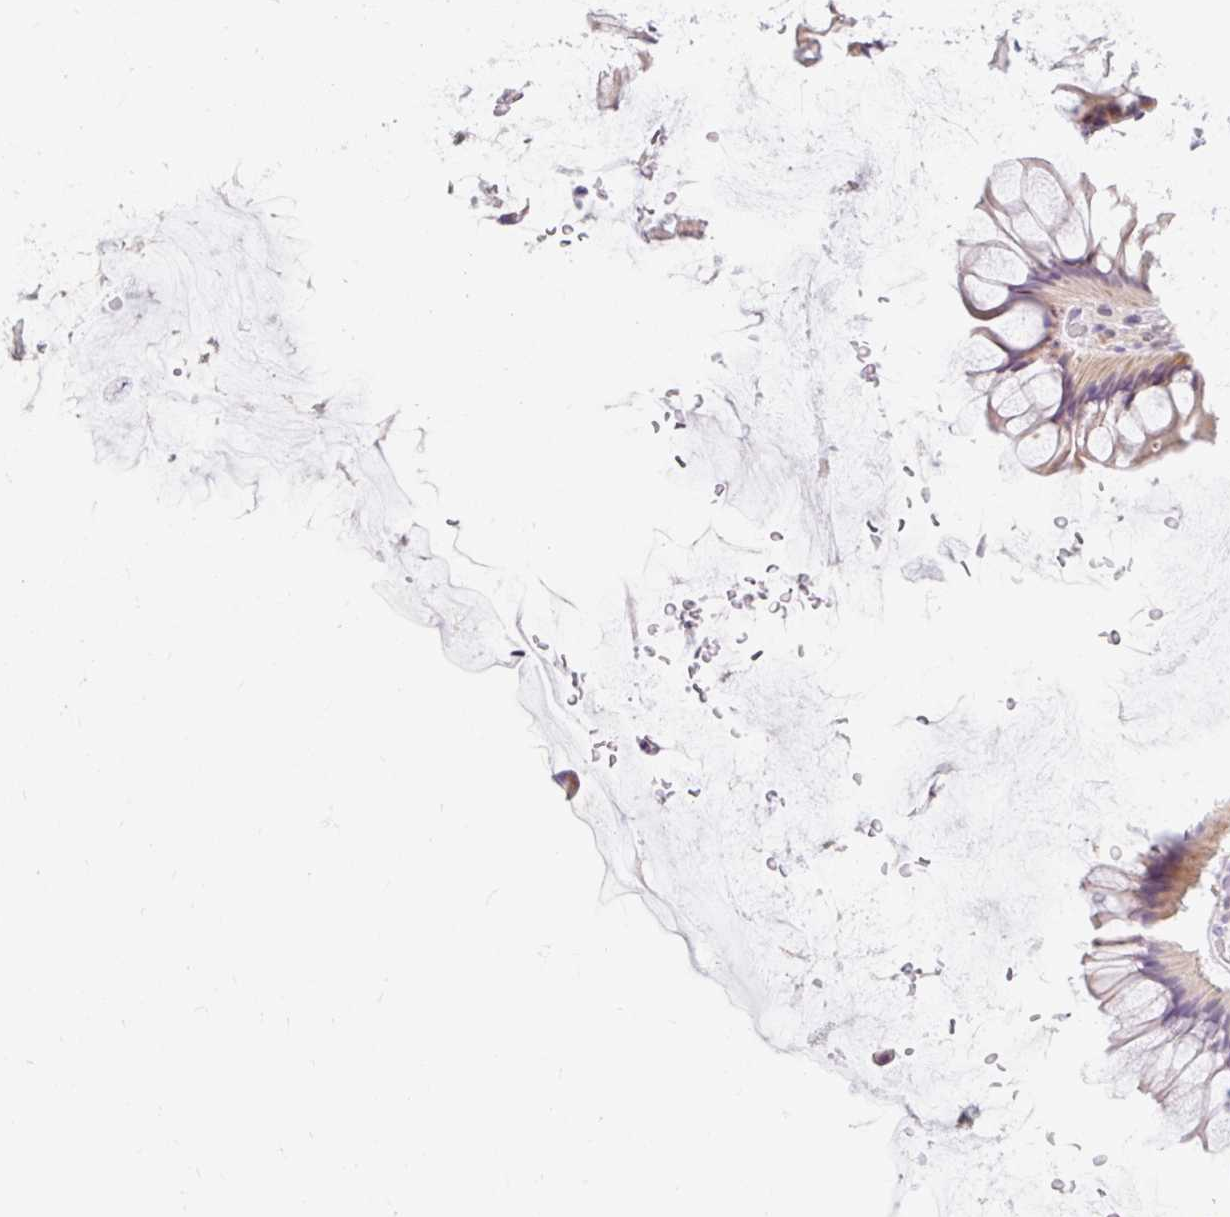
{"staining": {"intensity": "negative", "quantity": "none", "location": "none"}, "tissue": "colon", "cell_type": "Endothelial cells", "image_type": "normal", "snomed": [{"axis": "morphology", "description": "Normal tissue, NOS"}, {"axis": "topography", "description": "Colon"}], "caption": "This is a image of immunohistochemistry staining of benign colon, which shows no staining in endothelial cells. (DAB immunohistochemistry (IHC) visualized using brightfield microscopy, high magnification).", "gene": "ITPK1", "patient": {"sex": "female", "age": 82}}